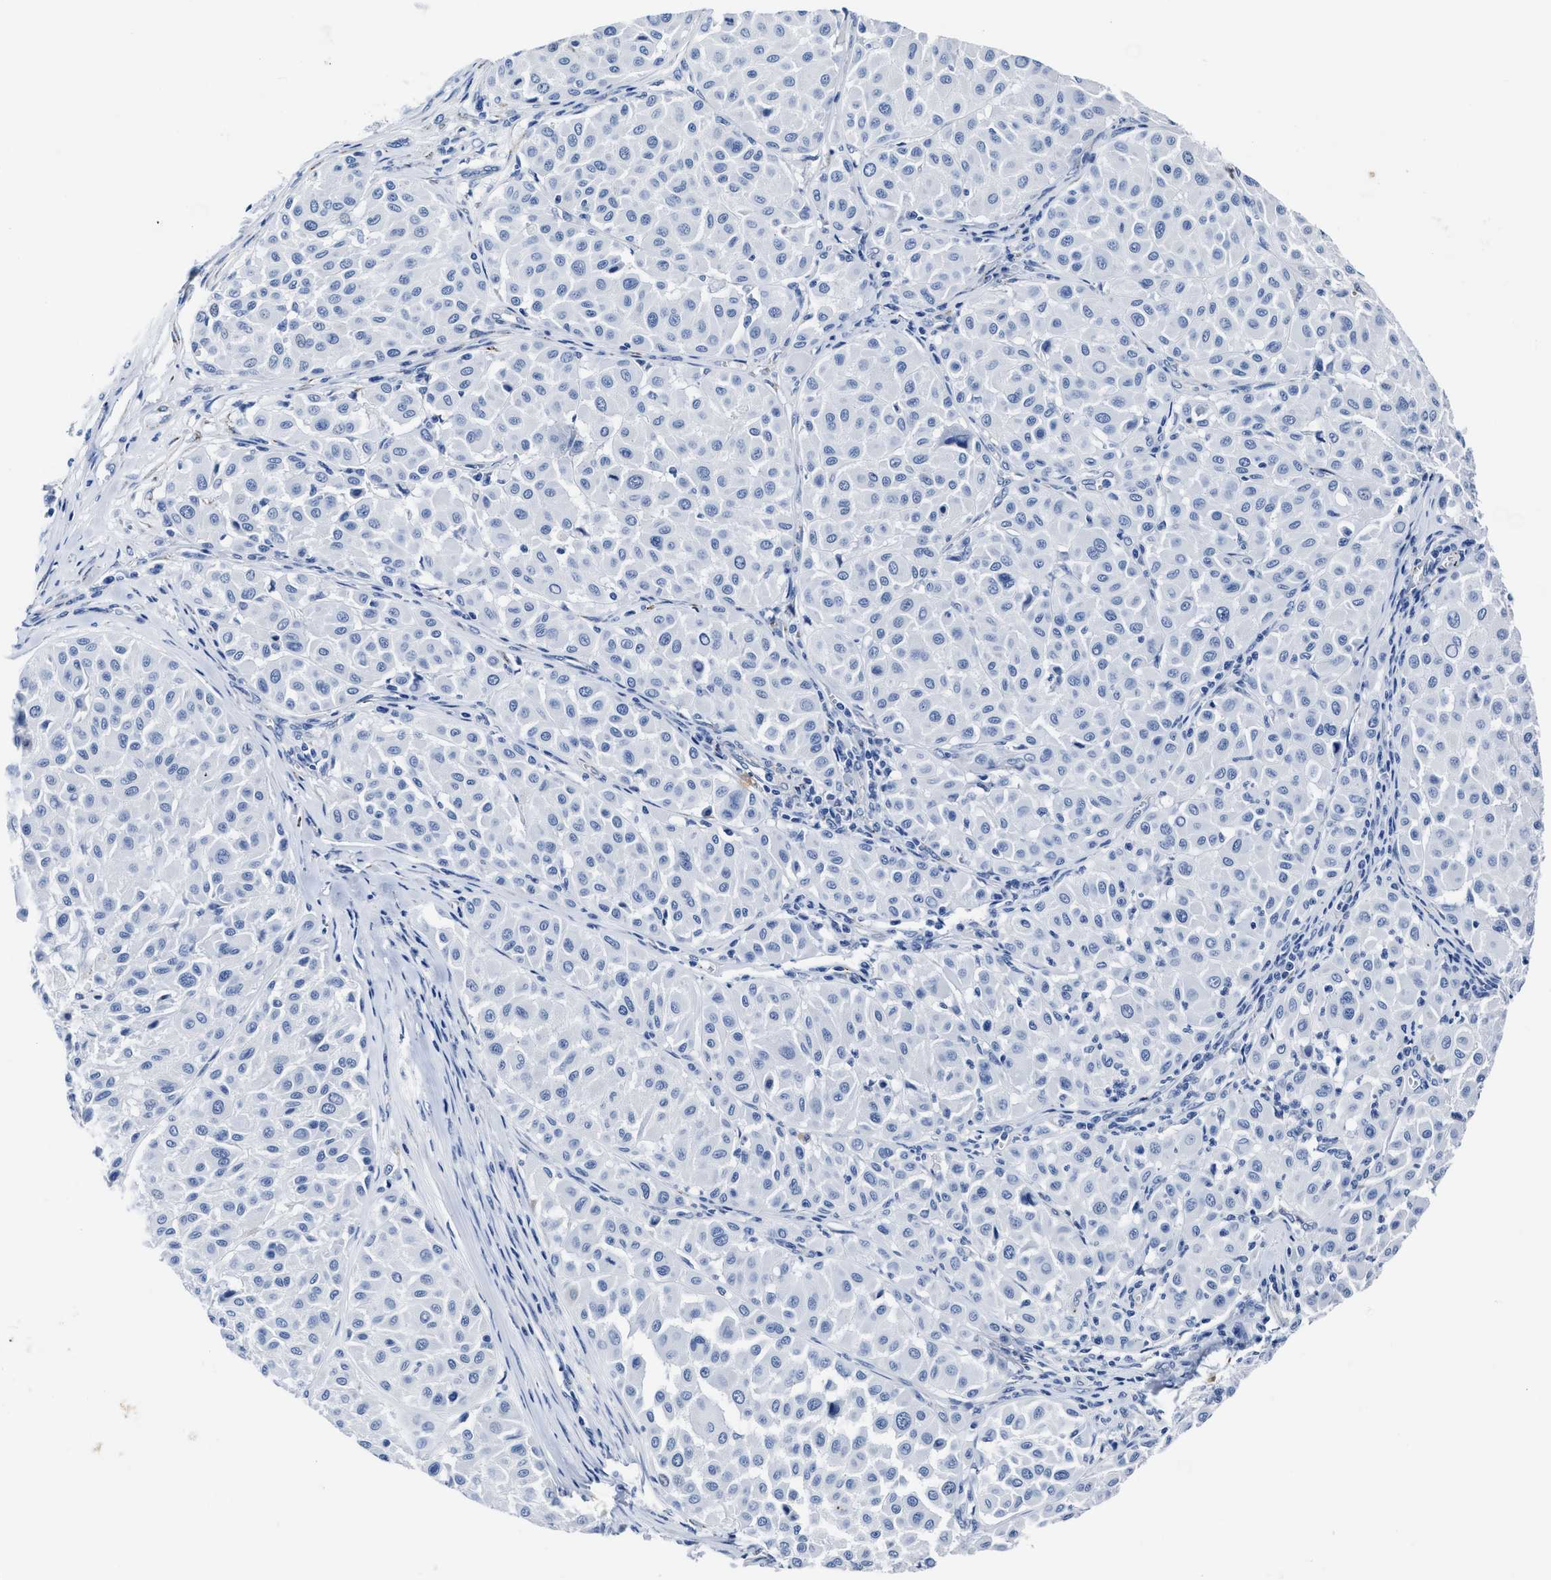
{"staining": {"intensity": "negative", "quantity": "none", "location": "none"}, "tissue": "melanoma", "cell_type": "Tumor cells", "image_type": "cancer", "snomed": [{"axis": "morphology", "description": "Malignant melanoma, Metastatic site"}, {"axis": "topography", "description": "Soft tissue"}], "caption": "Melanoma was stained to show a protein in brown. There is no significant positivity in tumor cells.", "gene": "KCNMB3", "patient": {"sex": "male", "age": 41}}